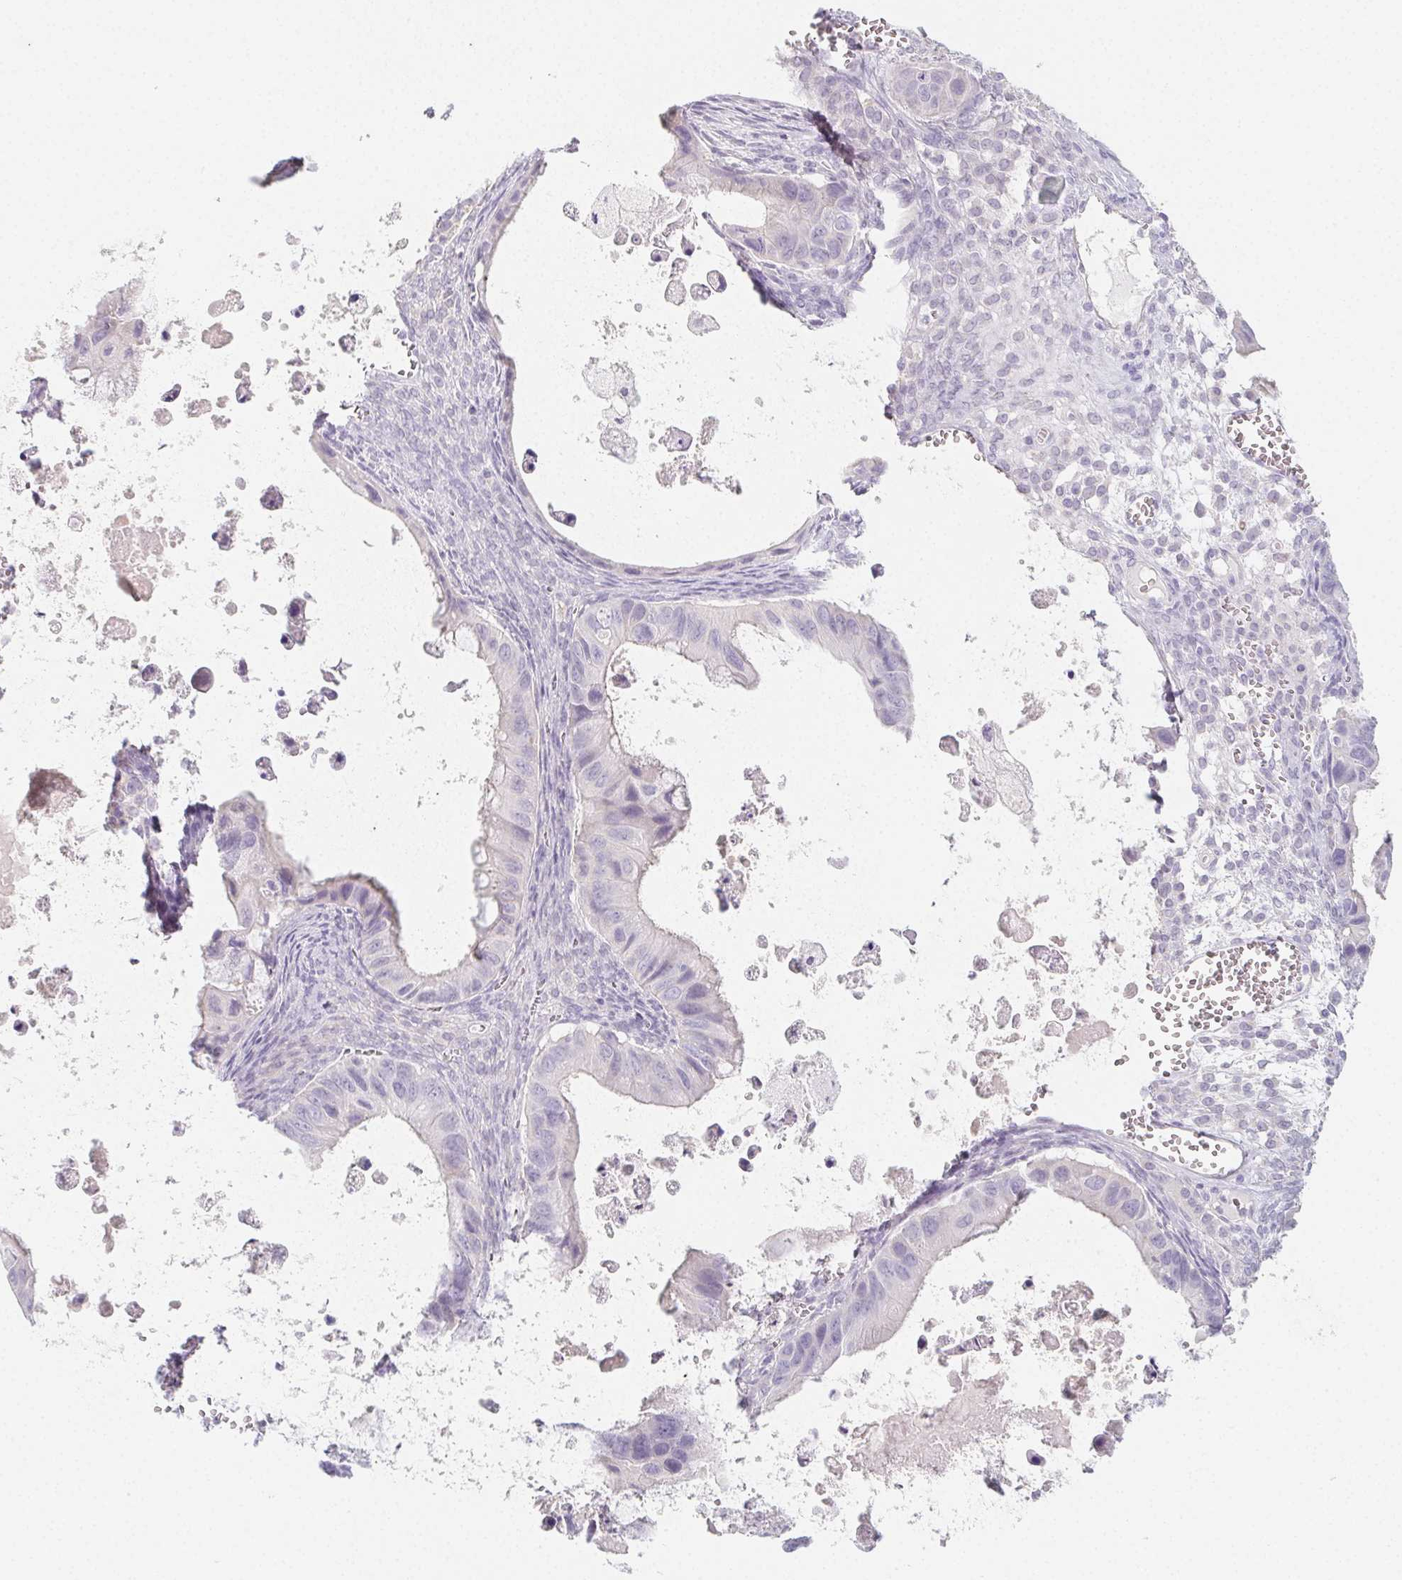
{"staining": {"intensity": "negative", "quantity": "none", "location": "none"}, "tissue": "ovarian cancer", "cell_type": "Tumor cells", "image_type": "cancer", "snomed": [{"axis": "morphology", "description": "Cystadenocarcinoma, mucinous, NOS"}, {"axis": "topography", "description": "Ovary"}], "caption": "The histopathology image displays no significant expression in tumor cells of ovarian cancer. Brightfield microscopy of immunohistochemistry stained with DAB (brown) and hematoxylin (blue), captured at high magnification.", "gene": "GLIPR1L1", "patient": {"sex": "female", "age": 64}}